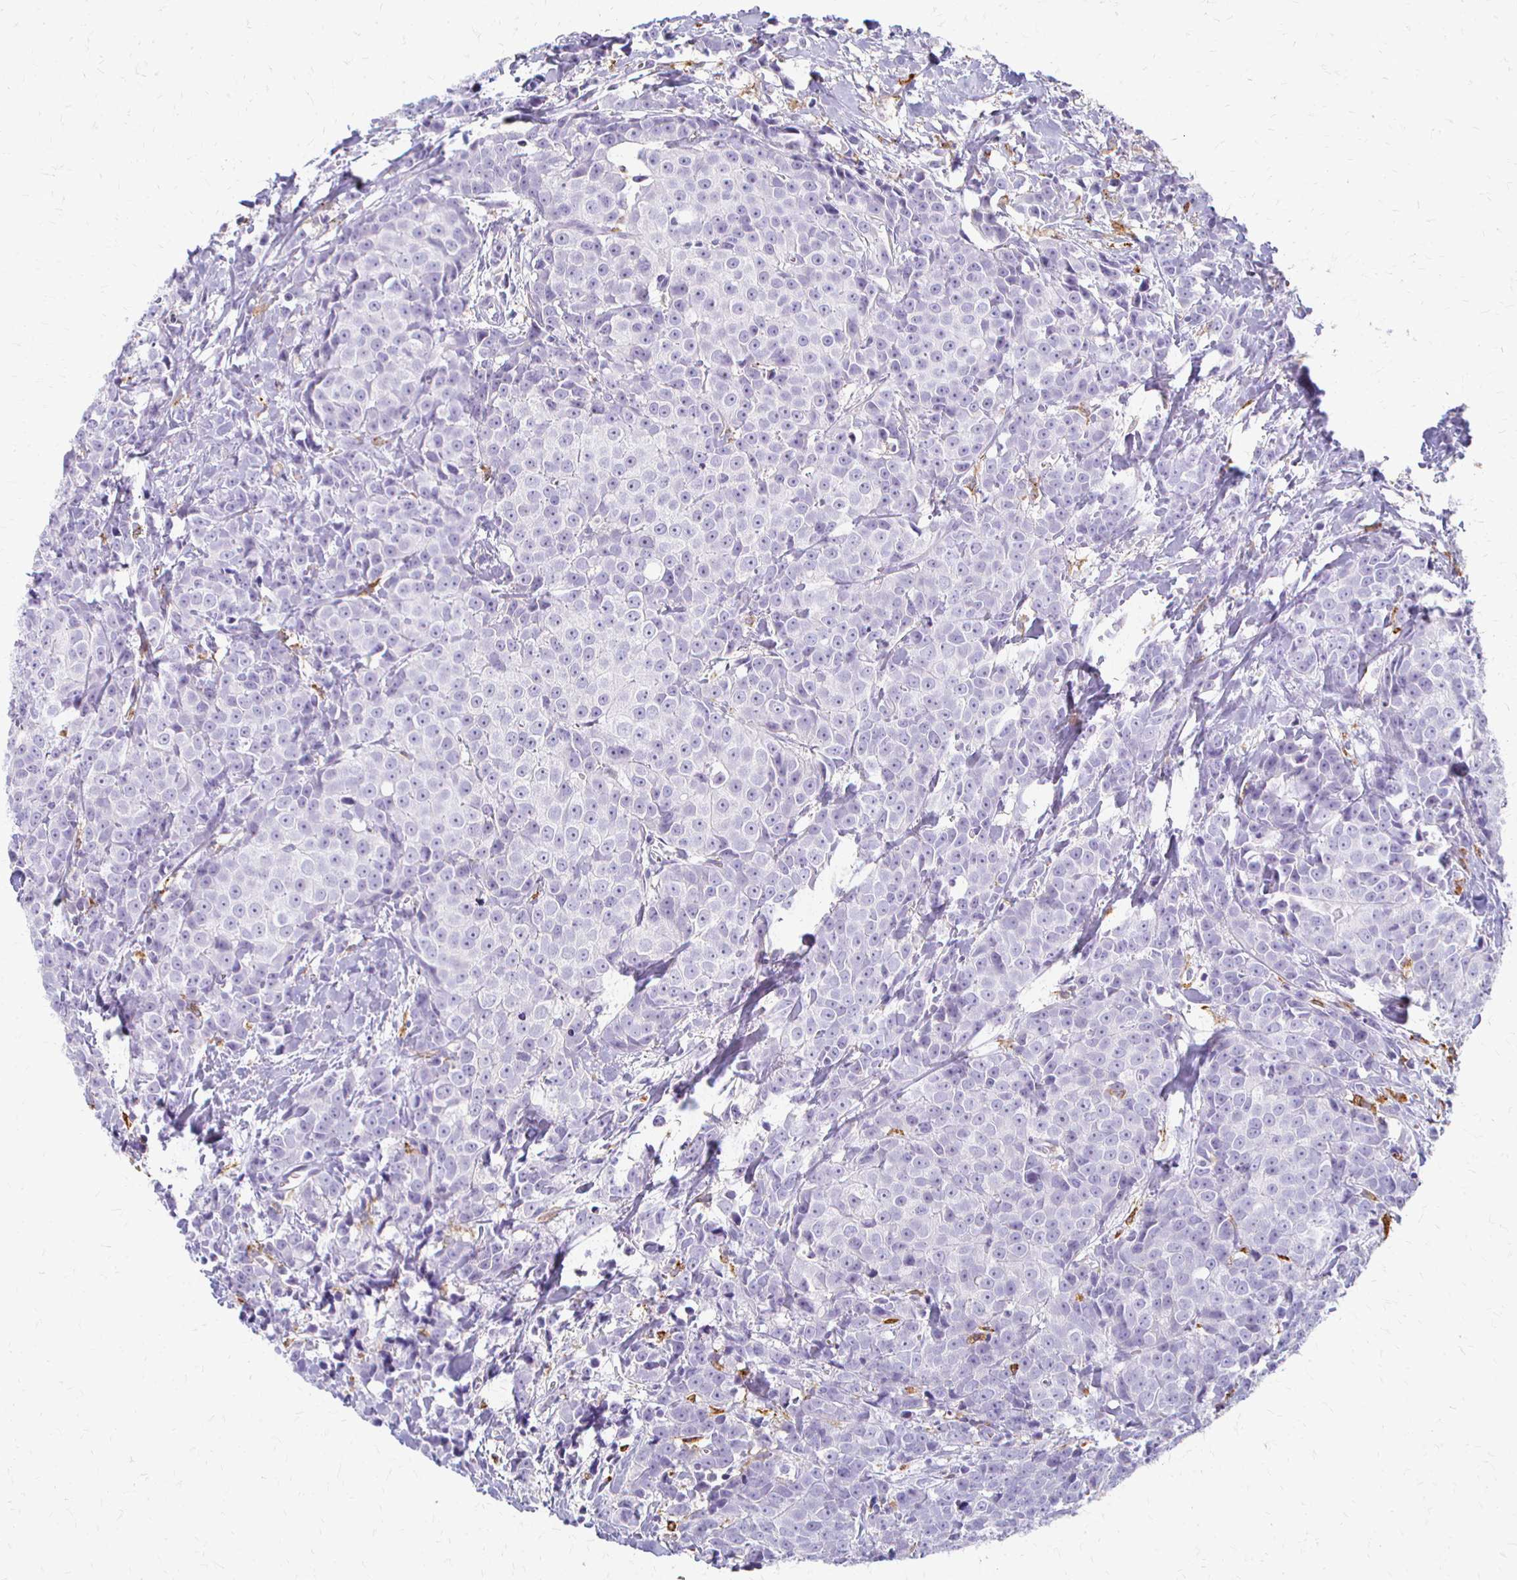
{"staining": {"intensity": "negative", "quantity": "none", "location": "none"}, "tissue": "breast cancer", "cell_type": "Tumor cells", "image_type": "cancer", "snomed": [{"axis": "morphology", "description": "Duct carcinoma"}, {"axis": "topography", "description": "Breast"}], "caption": "The IHC photomicrograph has no significant staining in tumor cells of intraductal carcinoma (breast) tissue. (DAB immunohistochemistry (IHC), high magnification).", "gene": "ACP5", "patient": {"sex": "female", "age": 80}}